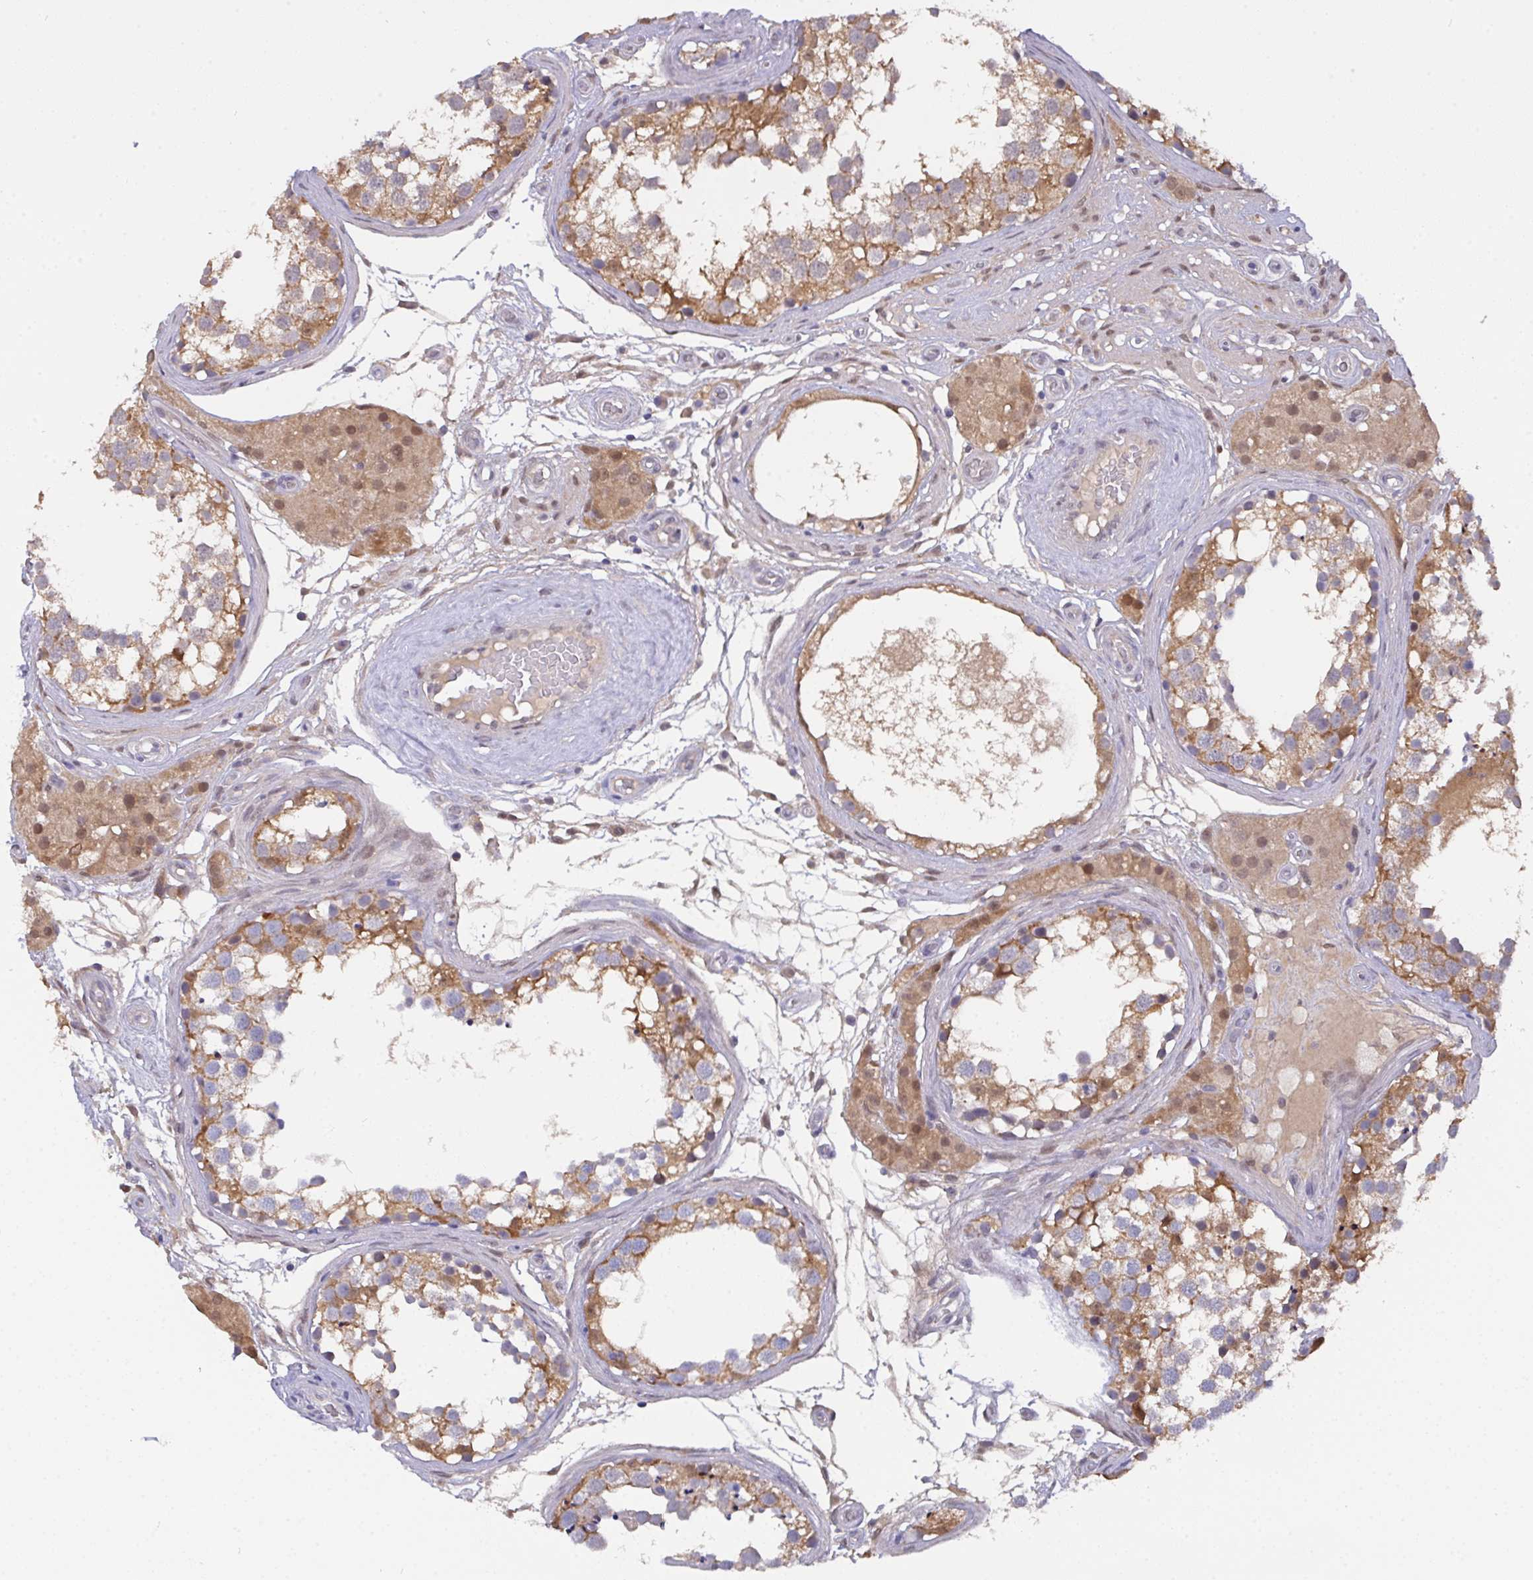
{"staining": {"intensity": "moderate", "quantity": ">75%", "location": "cytoplasmic/membranous"}, "tissue": "testis", "cell_type": "Cells in seminiferous ducts", "image_type": "normal", "snomed": [{"axis": "morphology", "description": "Normal tissue, NOS"}, {"axis": "morphology", "description": "Seminoma, NOS"}, {"axis": "topography", "description": "Testis"}], "caption": "Protein staining by immunohistochemistry (IHC) exhibits moderate cytoplasmic/membranous expression in about >75% of cells in seminiferous ducts in benign testis. The staining was performed using DAB (3,3'-diaminobenzidine), with brown indicating positive protein expression. Nuclei are stained blue with hematoxylin.", "gene": "L3HYPDH", "patient": {"sex": "male", "age": 65}}